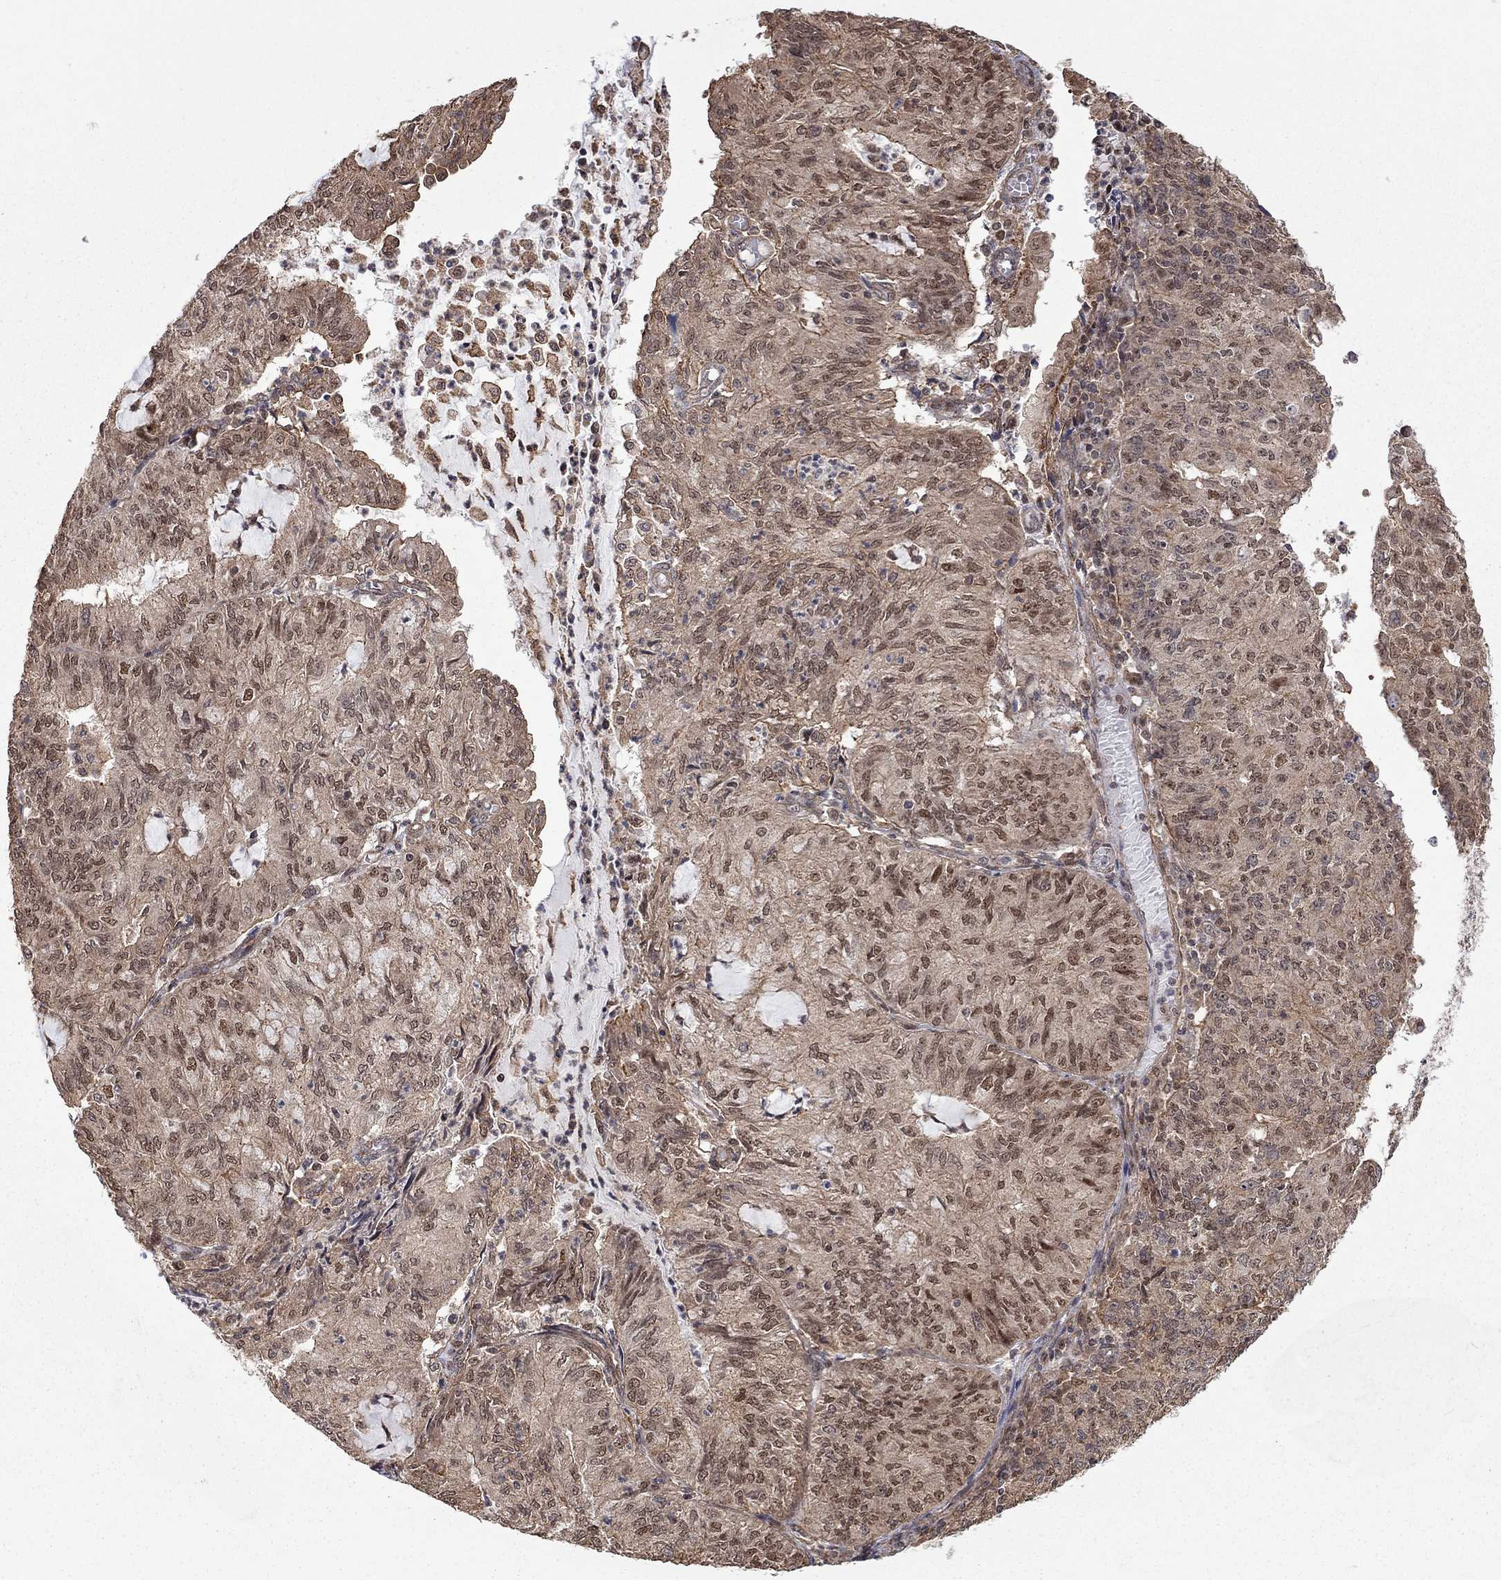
{"staining": {"intensity": "strong", "quantity": "<25%", "location": "nuclear"}, "tissue": "endometrial cancer", "cell_type": "Tumor cells", "image_type": "cancer", "snomed": [{"axis": "morphology", "description": "Adenocarcinoma, NOS"}, {"axis": "topography", "description": "Endometrium"}], "caption": "There is medium levels of strong nuclear positivity in tumor cells of adenocarcinoma (endometrial), as demonstrated by immunohistochemical staining (brown color).", "gene": "TDP1", "patient": {"sex": "female", "age": 82}}